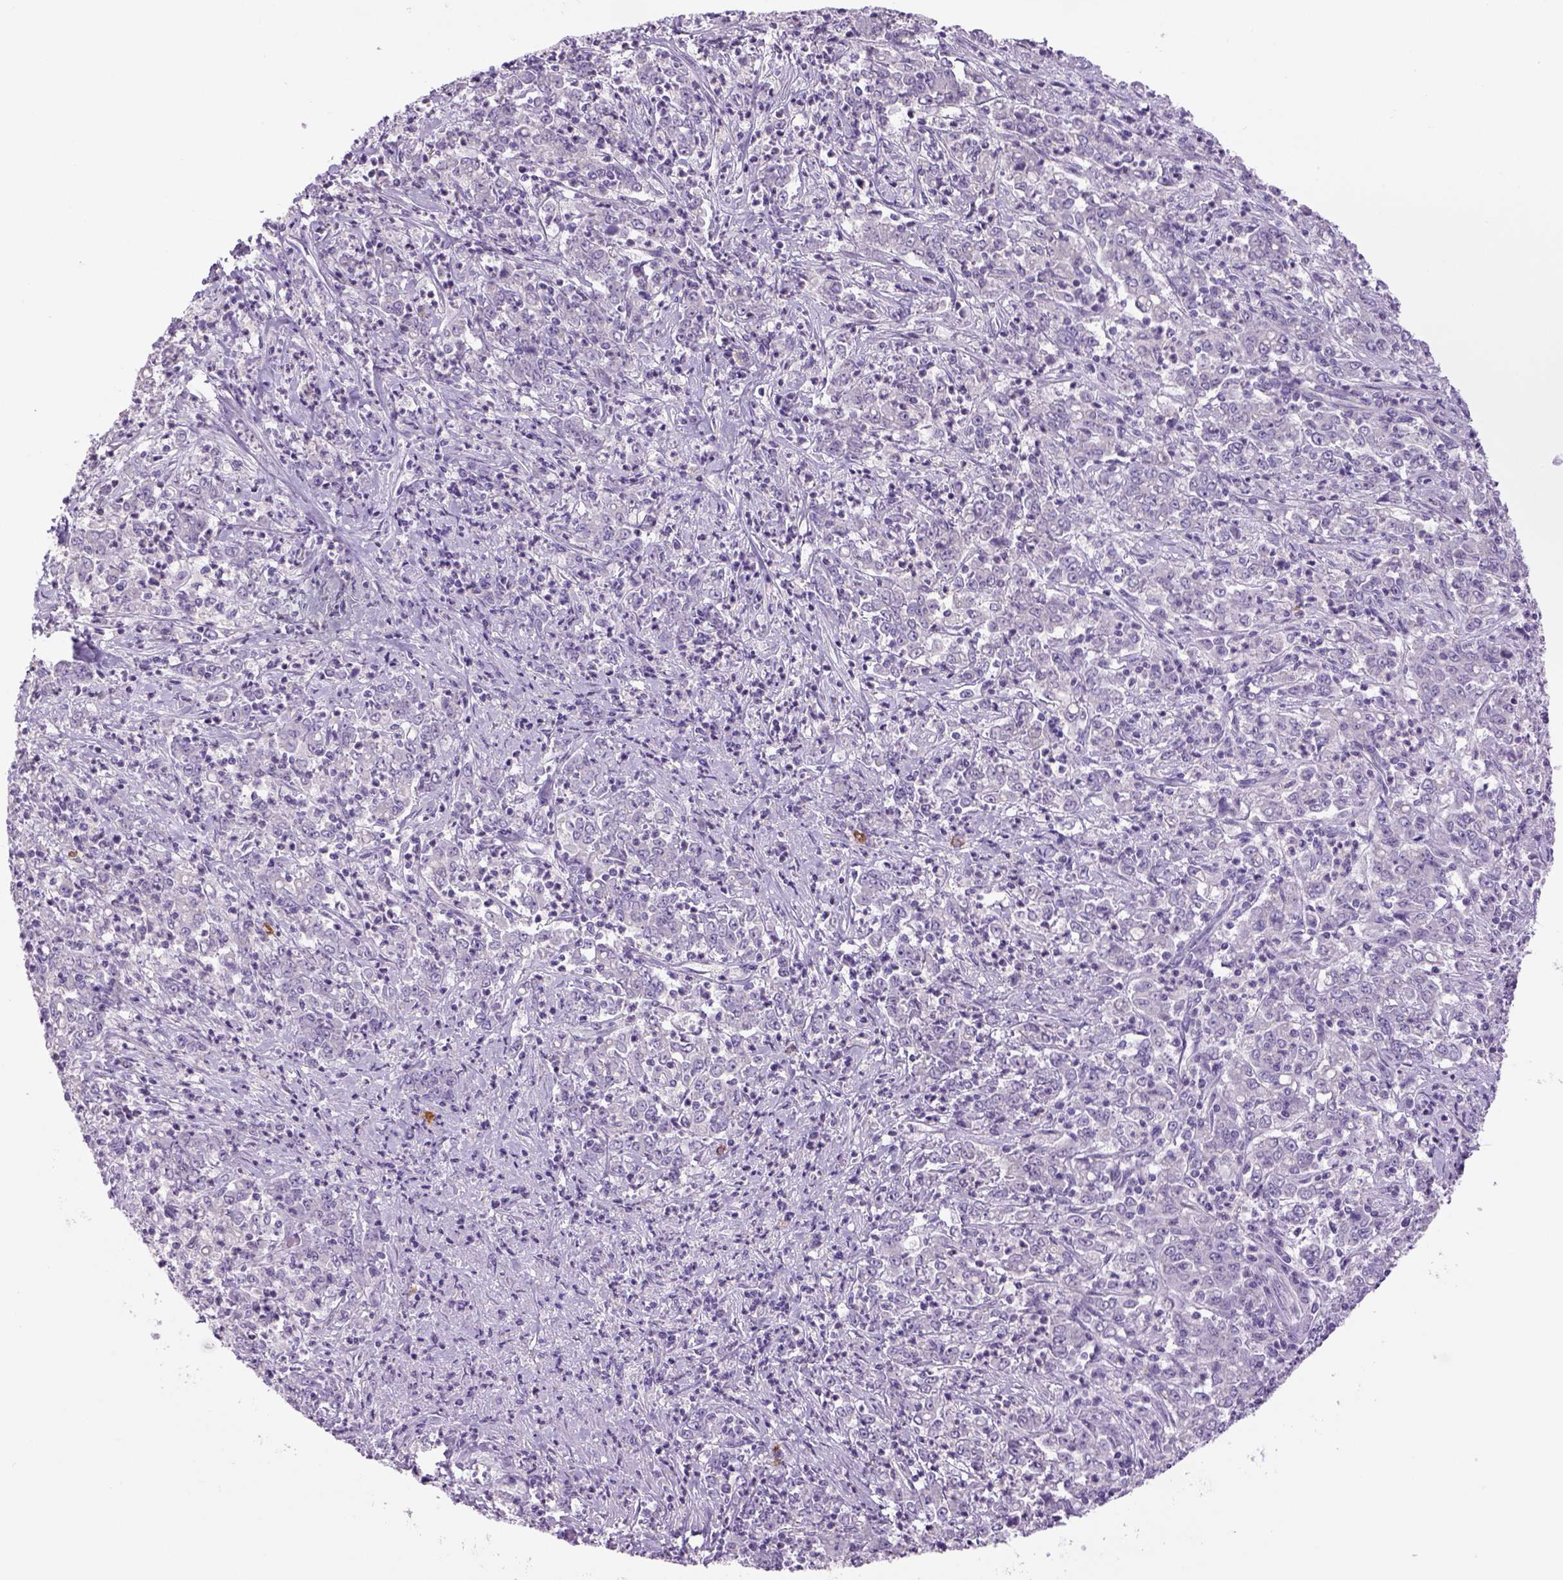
{"staining": {"intensity": "negative", "quantity": "none", "location": "none"}, "tissue": "stomach cancer", "cell_type": "Tumor cells", "image_type": "cancer", "snomed": [{"axis": "morphology", "description": "Adenocarcinoma, NOS"}, {"axis": "topography", "description": "Stomach, lower"}], "caption": "This is an immunohistochemistry (IHC) histopathology image of human stomach adenocarcinoma. There is no positivity in tumor cells.", "gene": "DBH", "patient": {"sex": "female", "age": 71}}